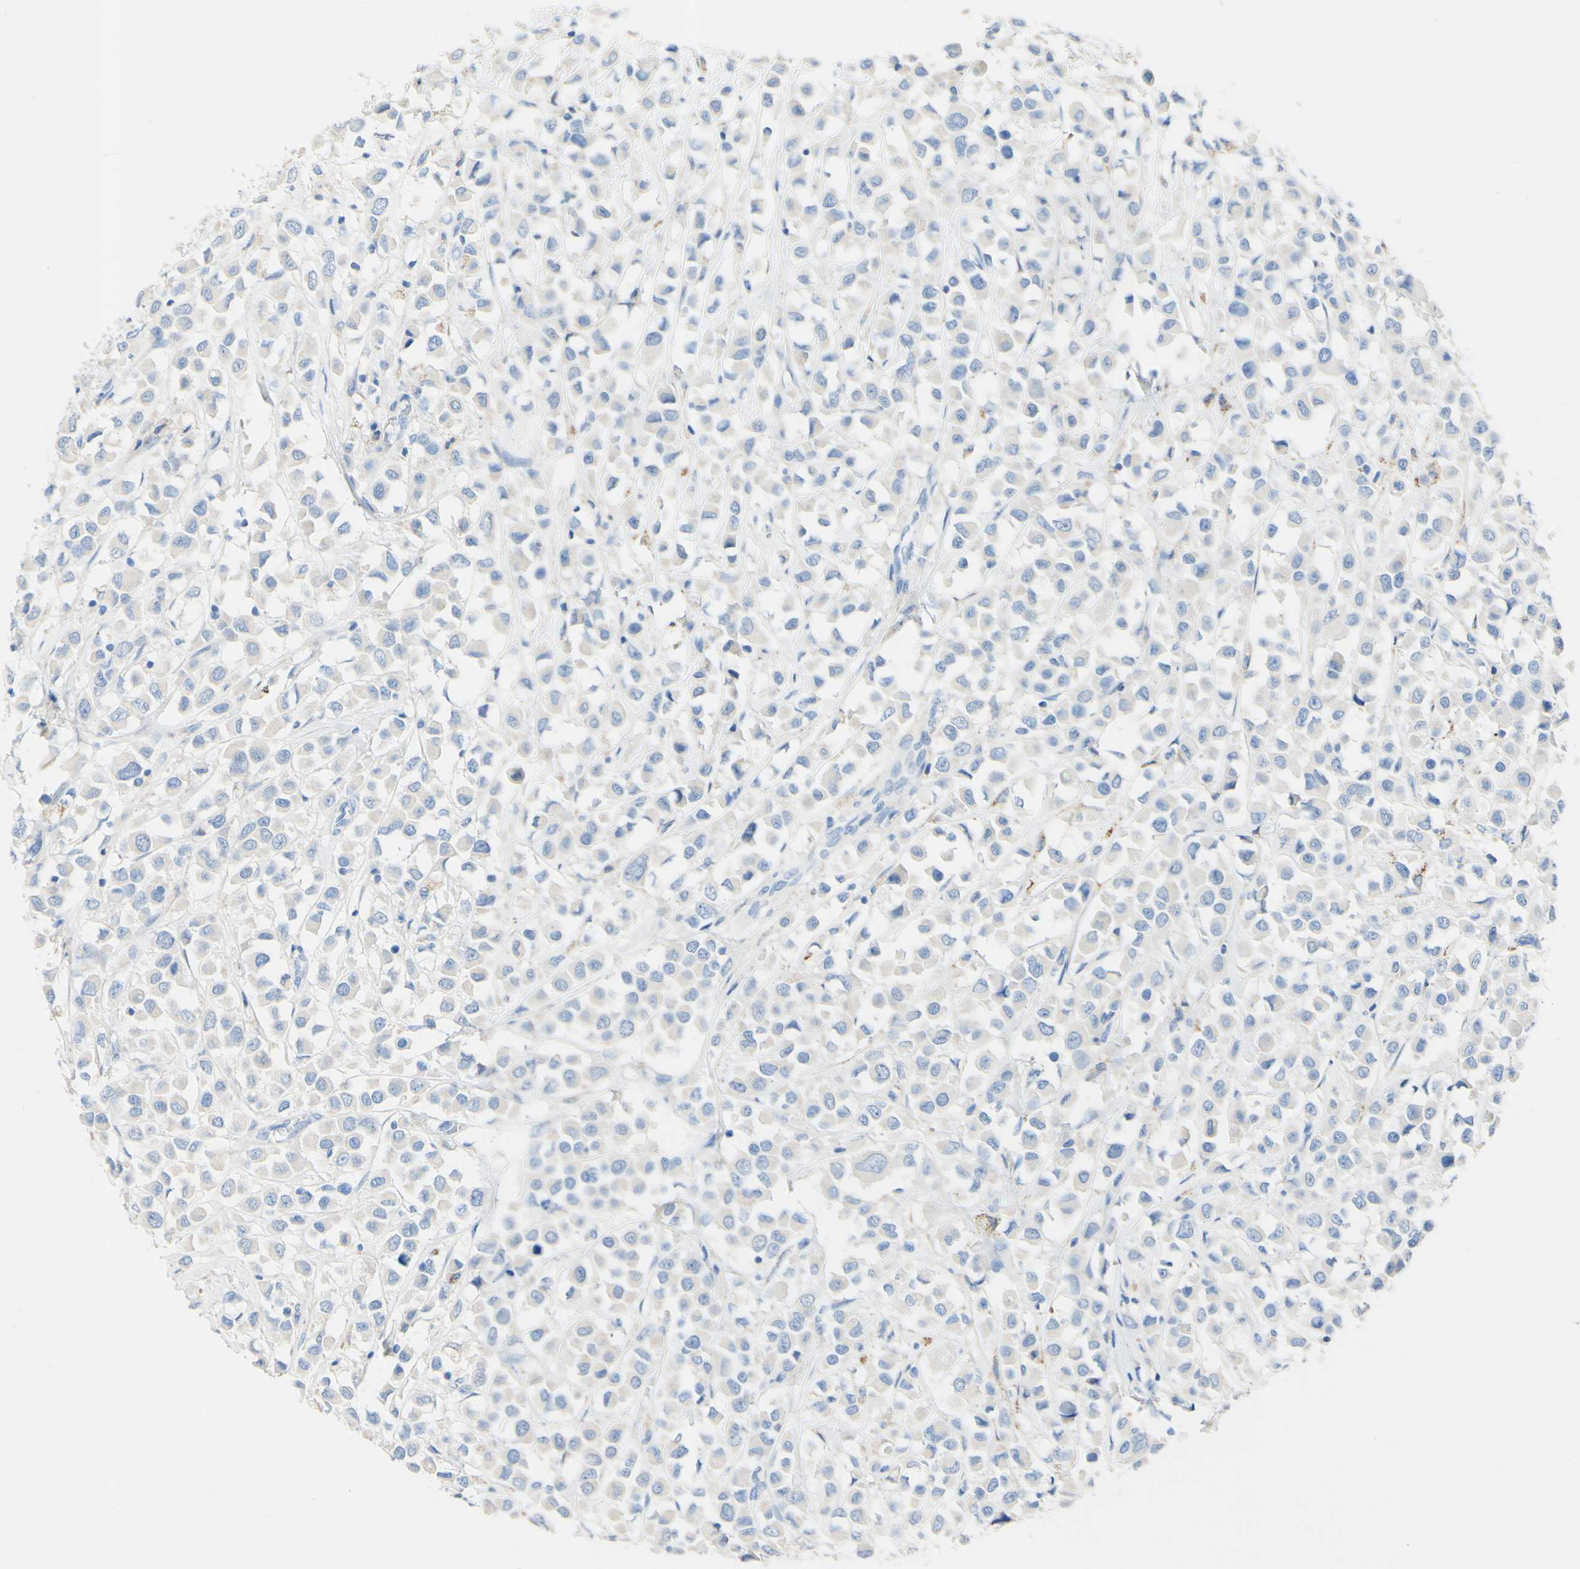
{"staining": {"intensity": "negative", "quantity": "none", "location": "none"}, "tissue": "breast cancer", "cell_type": "Tumor cells", "image_type": "cancer", "snomed": [{"axis": "morphology", "description": "Duct carcinoma"}, {"axis": "topography", "description": "Breast"}], "caption": "Tumor cells show no significant expression in breast infiltrating ductal carcinoma.", "gene": "FGF4", "patient": {"sex": "female", "age": 61}}